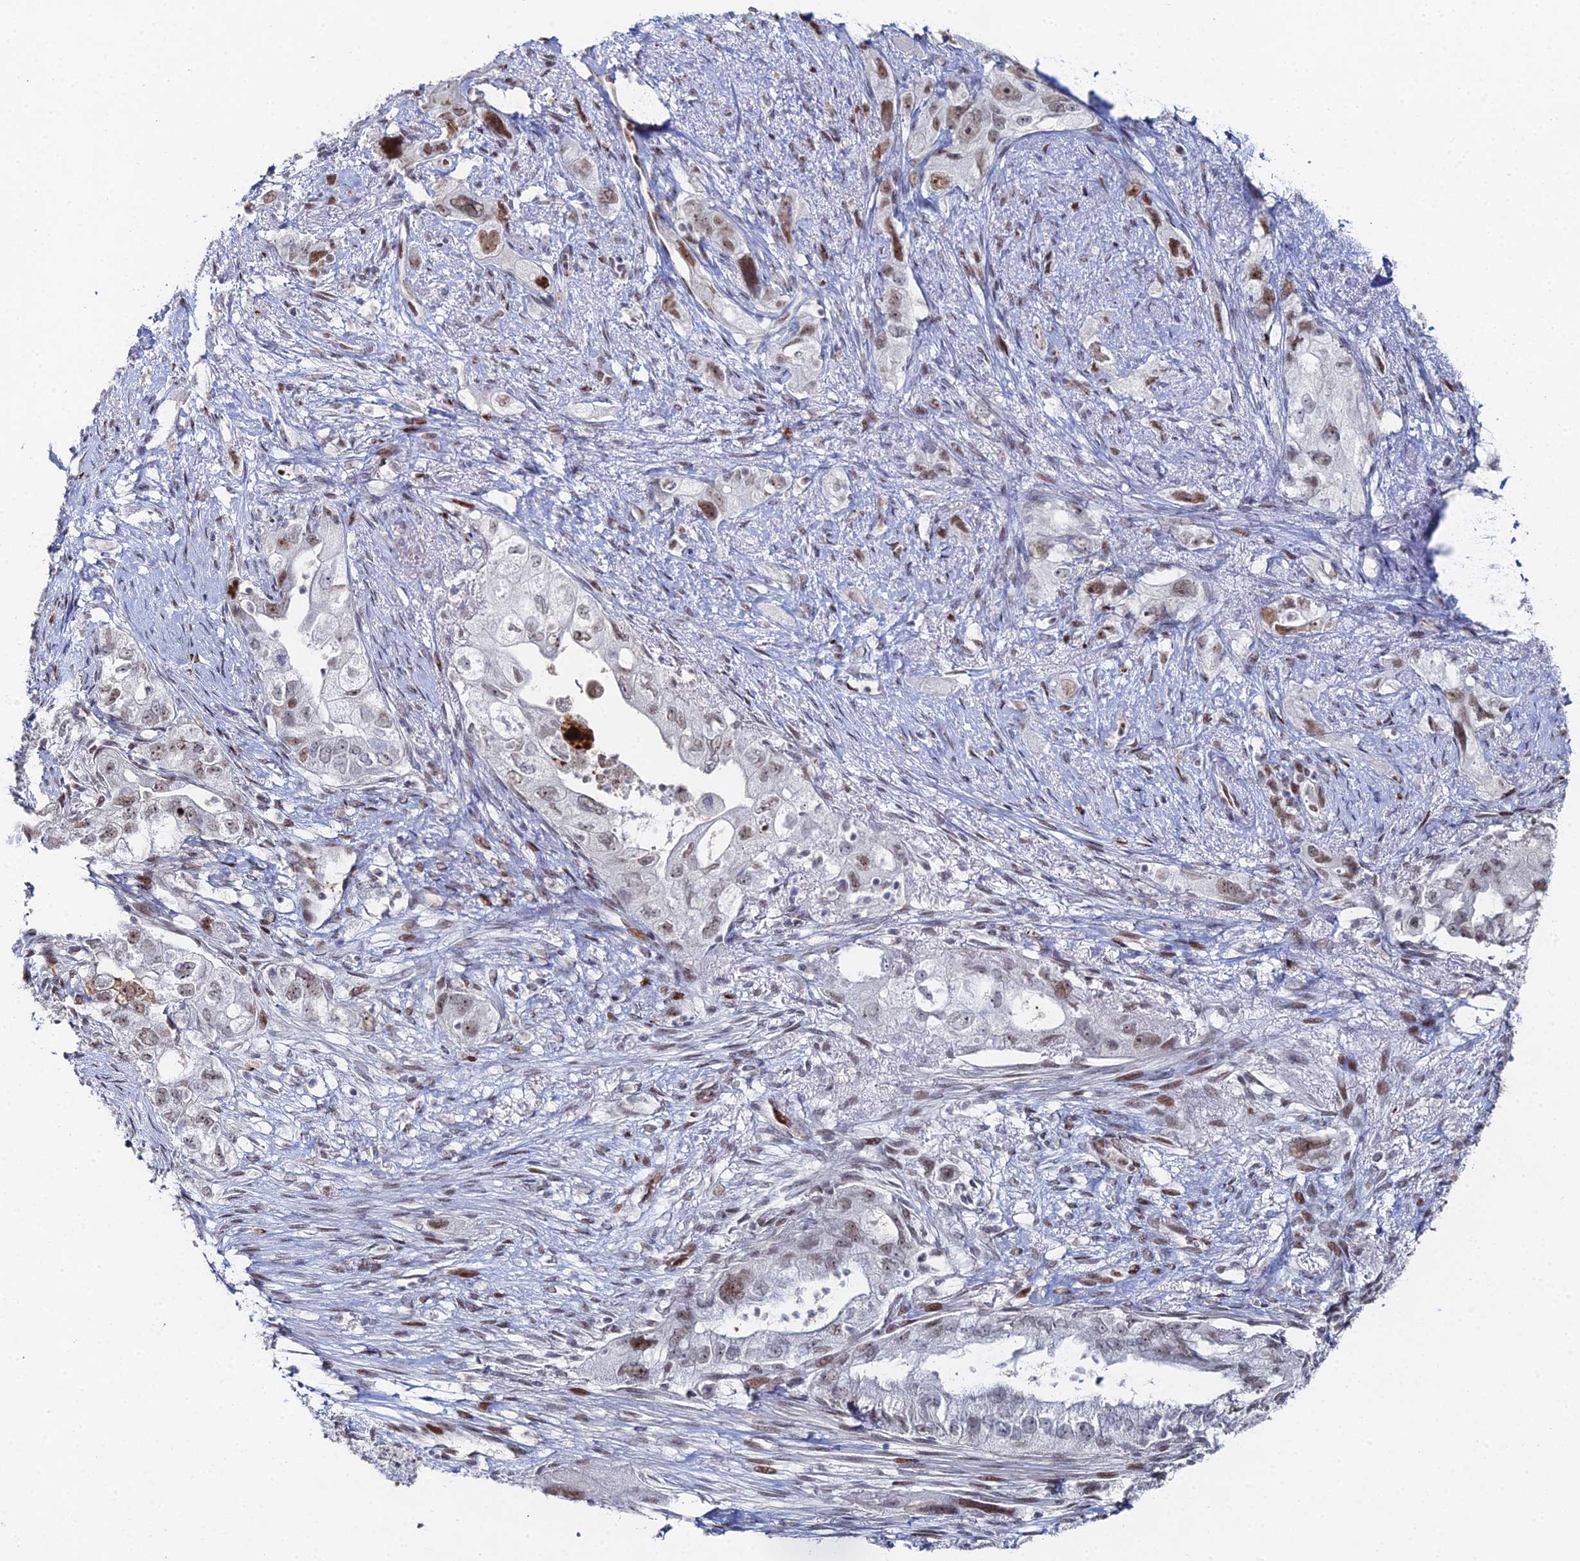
{"staining": {"intensity": "moderate", "quantity": "25%-75%", "location": "nuclear"}, "tissue": "pancreatic cancer", "cell_type": "Tumor cells", "image_type": "cancer", "snomed": [{"axis": "morphology", "description": "Adenocarcinoma, NOS"}, {"axis": "topography", "description": "Pancreas"}], "caption": "Tumor cells display medium levels of moderate nuclear expression in about 25%-75% of cells in human pancreatic adenocarcinoma.", "gene": "GSC2", "patient": {"sex": "female", "age": 73}}